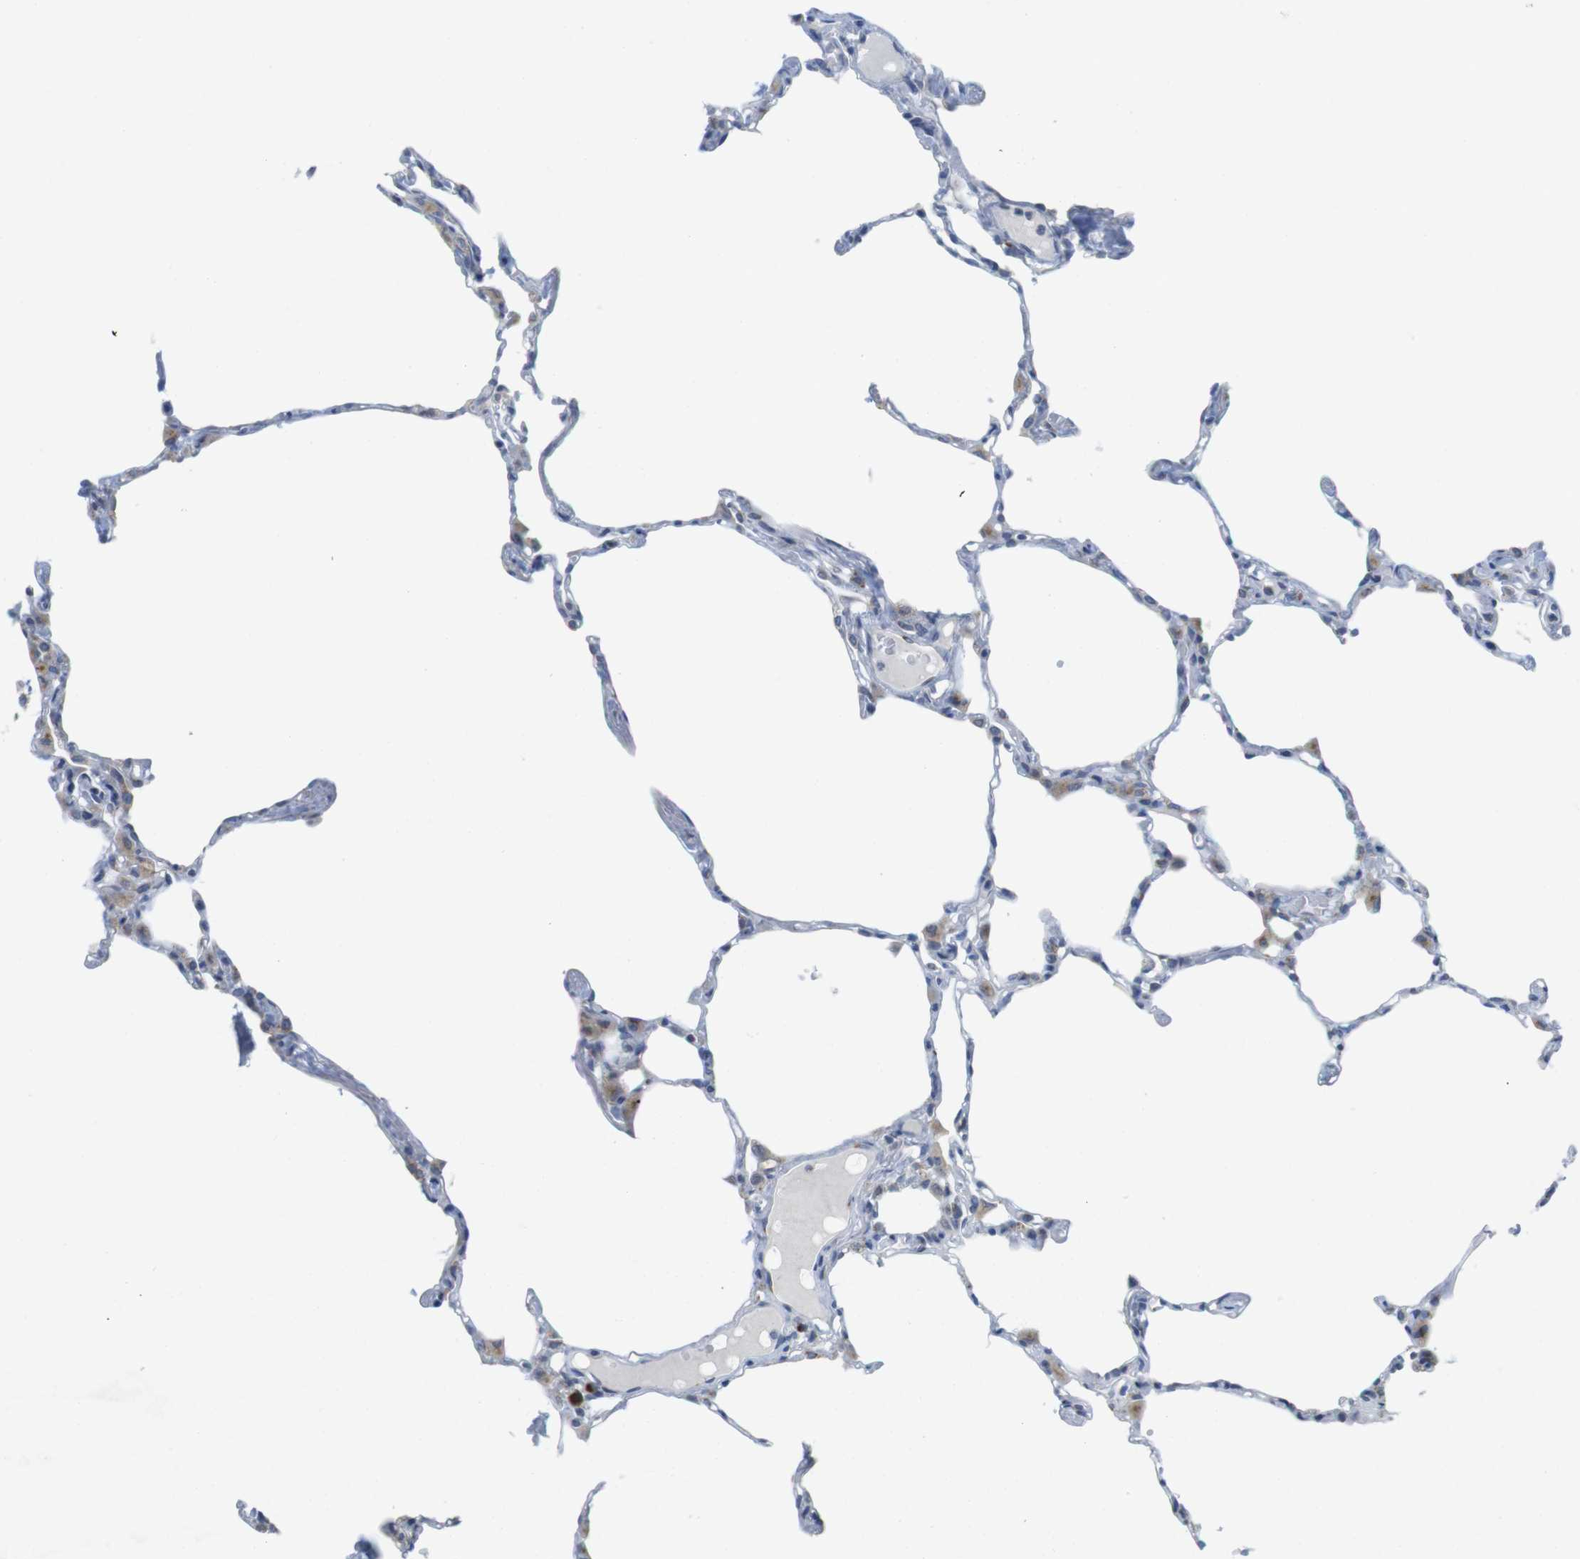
{"staining": {"intensity": "moderate", "quantity": "<25%", "location": "cytoplasmic/membranous"}, "tissue": "lung", "cell_type": "Alveolar cells", "image_type": "normal", "snomed": [{"axis": "morphology", "description": "Normal tissue, NOS"}, {"axis": "topography", "description": "Lung"}], "caption": "Immunohistochemistry (IHC) image of normal lung: lung stained using immunohistochemistry shows low levels of moderate protein expression localized specifically in the cytoplasmic/membranous of alveolar cells, appearing as a cytoplasmic/membranous brown color.", "gene": "ERGIC3", "patient": {"sex": "female", "age": 49}}